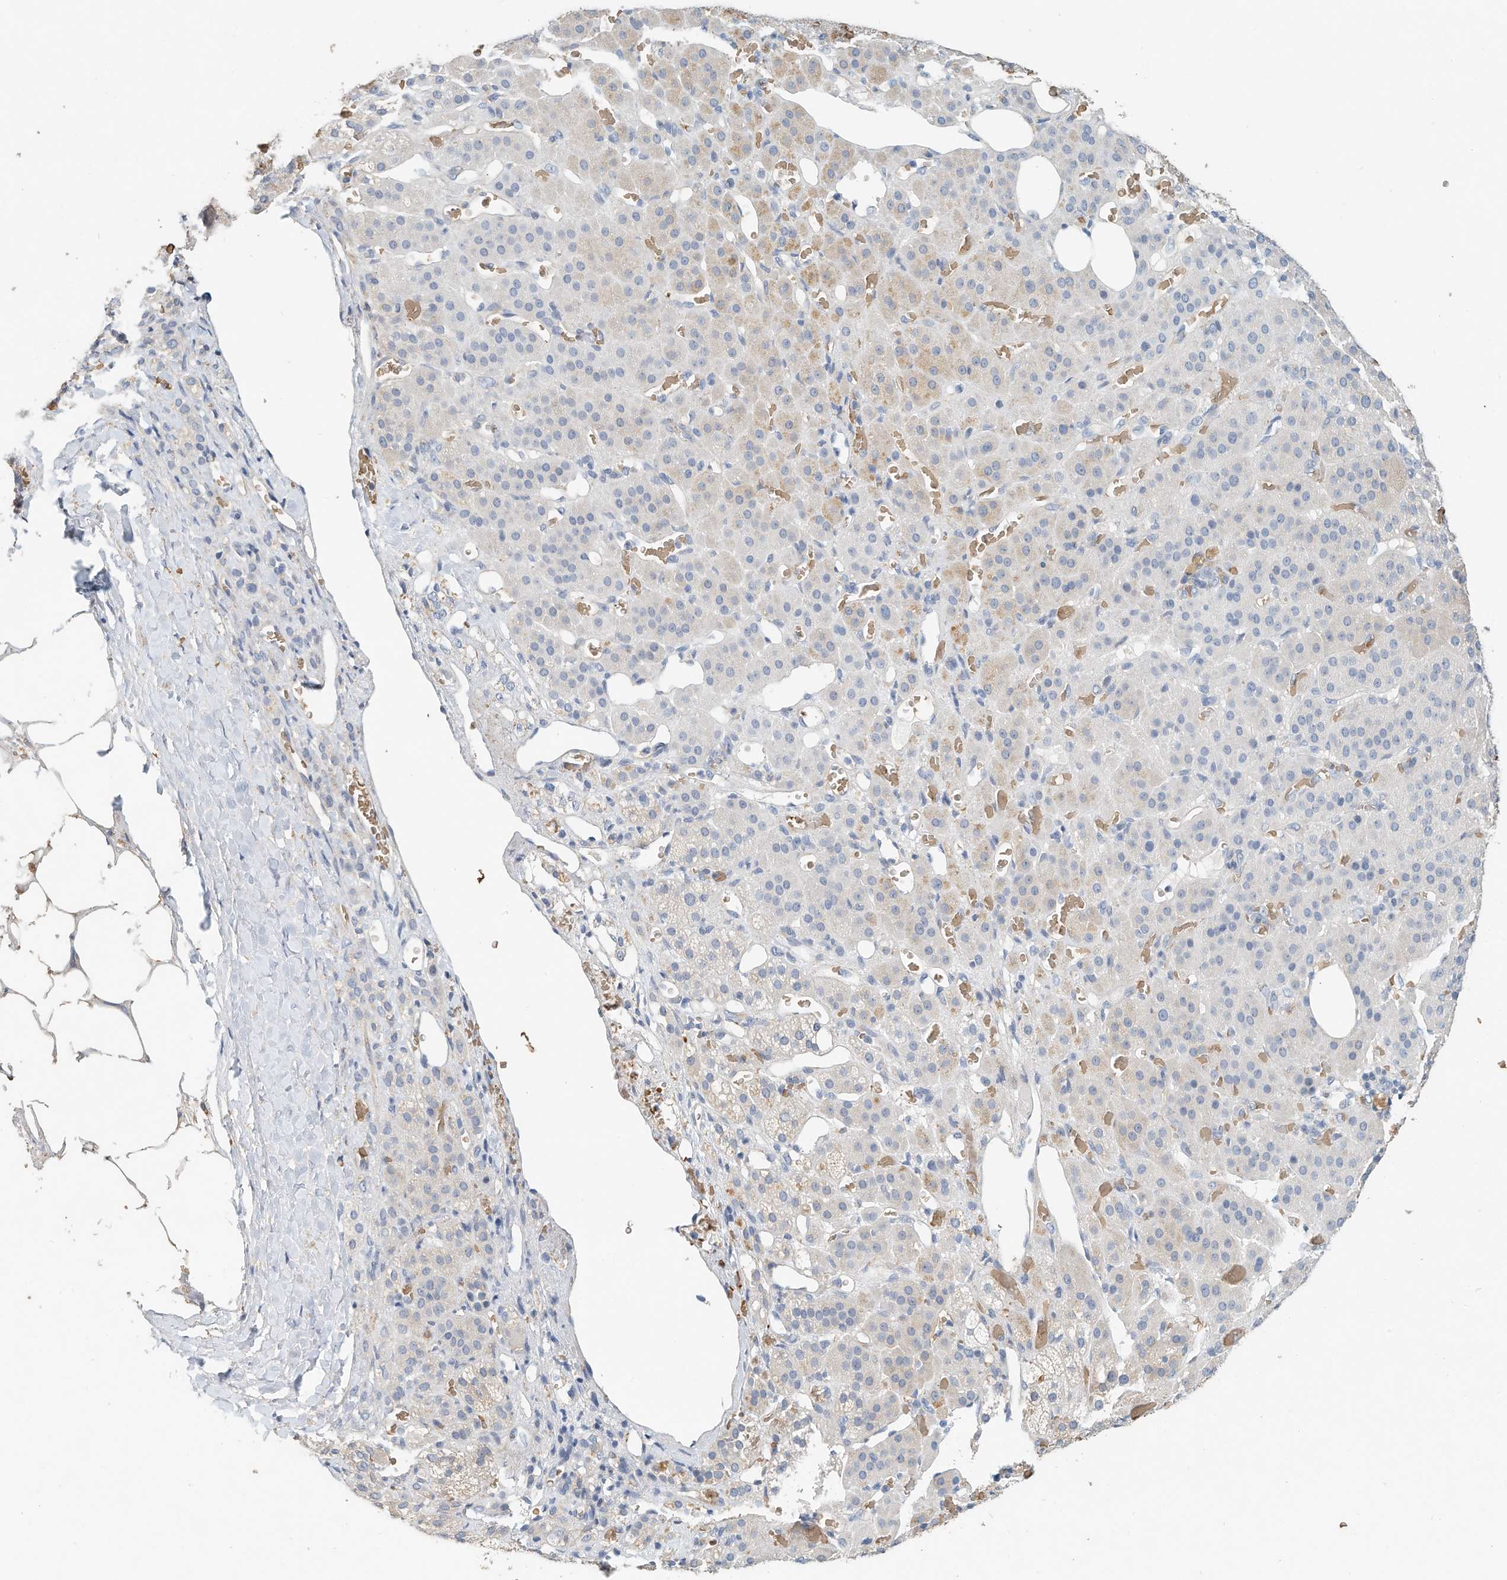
{"staining": {"intensity": "negative", "quantity": "none", "location": "none"}, "tissue": "adrenal gland", "cell_type": "Glandular cells", "image_type": "normal", "snomed": [{"axis": "morphology", "description": "Normal tissue, NOS"}, {"axis": "topography", "description": "Adrenal gland"}], "caption": "Glandular cells are negative for brown protein staining in unremarkable adrenal gland. The staining was performed using DAB (3,3'-diaminobenzidine) to visualize the protein expression in brown, while the nuclei were stained in blue with hematoxylin (Magnification: 20x).", "gene": "RCAN3", "patient": {"sex": "male", "age": 57}}